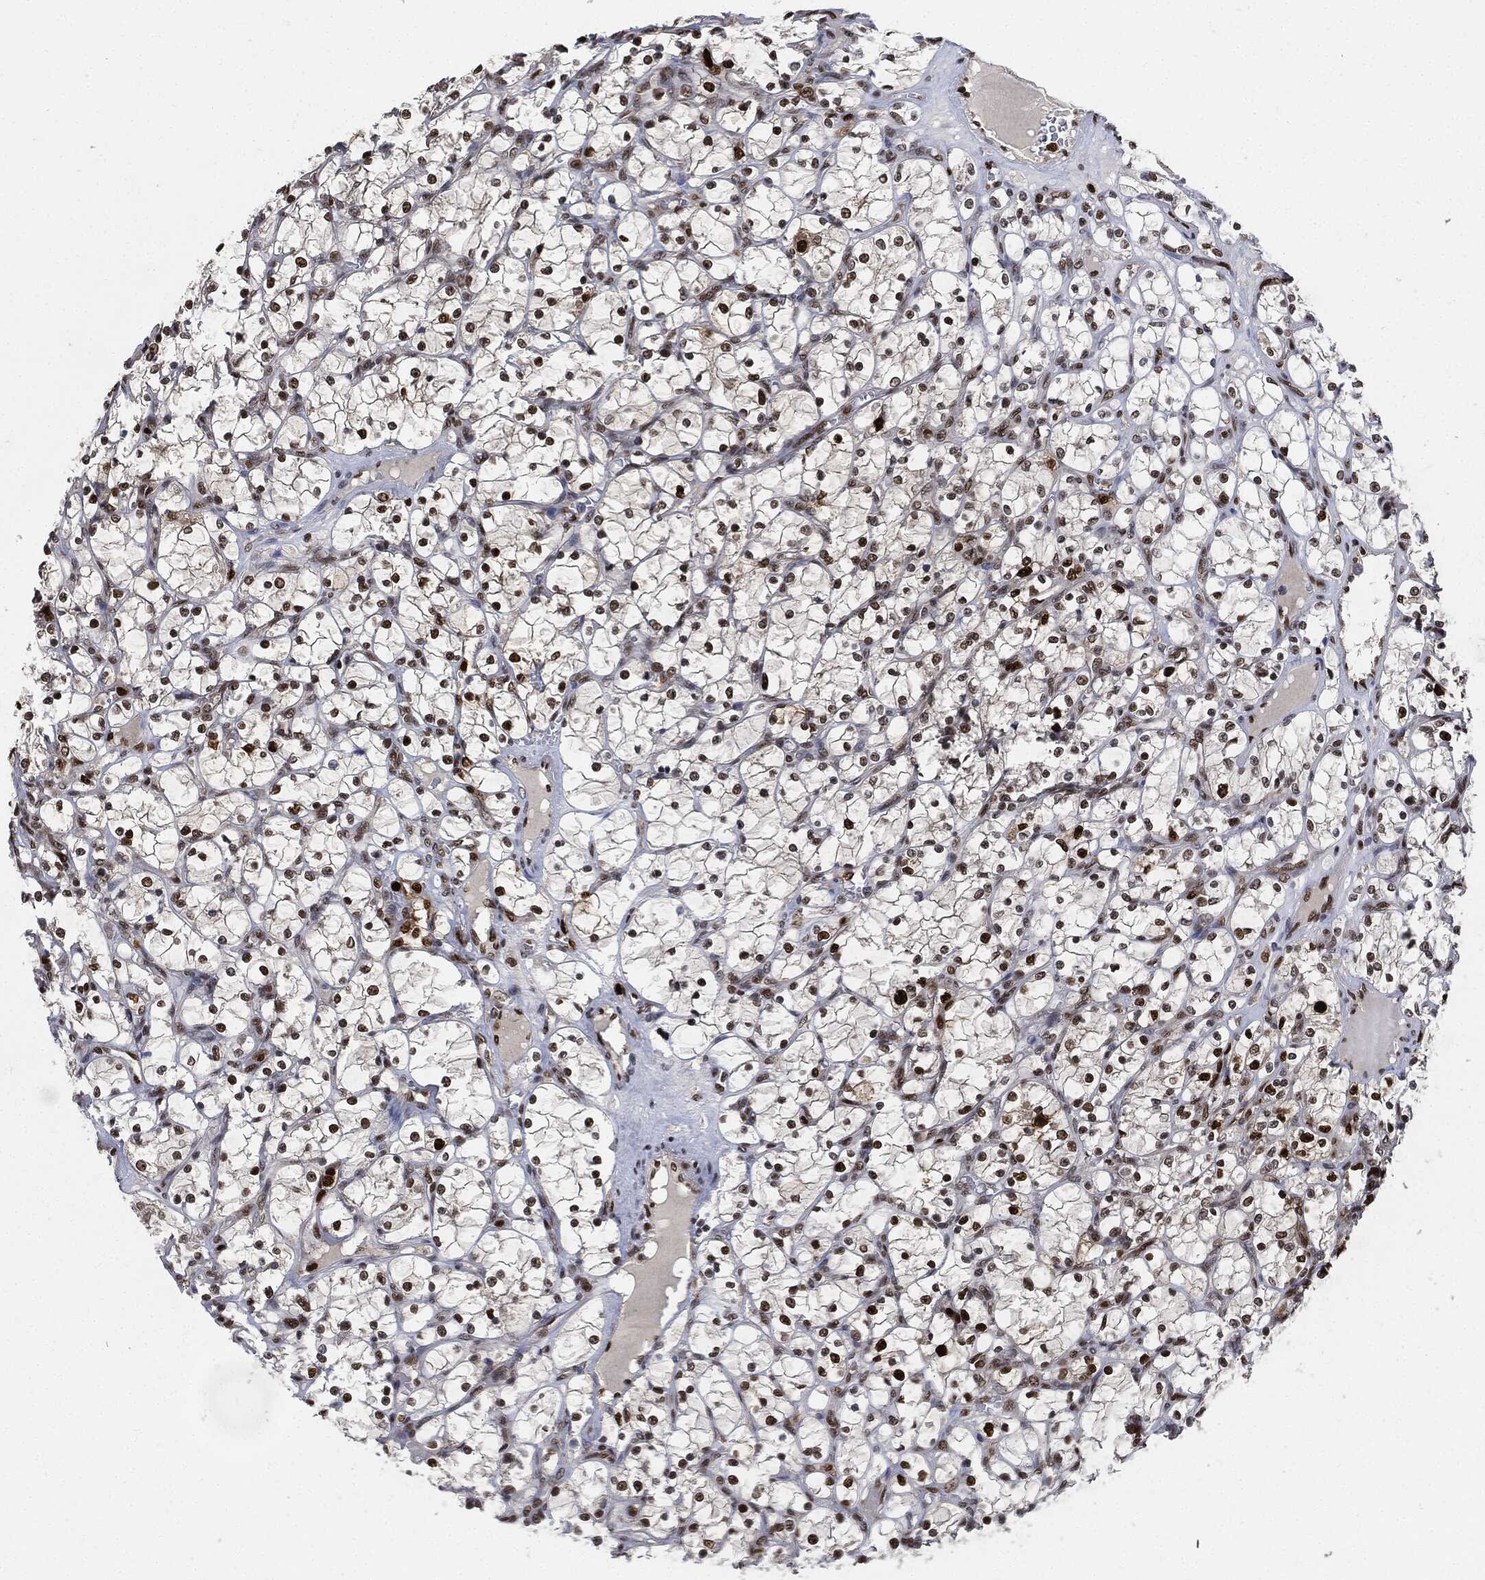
{"staining": {"intensity": "strong", "quantity": "<25%", "location": "nuclear"}, "tissue": "renal cancer", "cell_type": "Tumor cells", "image_type": "cancer", "snomed": [{"axis": "morphology", "description": "Adenocarcinoma, NOS"}, {"axis": "topography", "description": "Kidney"}], "caption": "This photomicrograph shows immunohistochemistry (IHC) staining of human renal adenocarcinoma, with medium strong nuclear expression in approximately <25% of tumor cells.", "gene": "PCNA", "patient": {"sex": "female", "age": 69}}